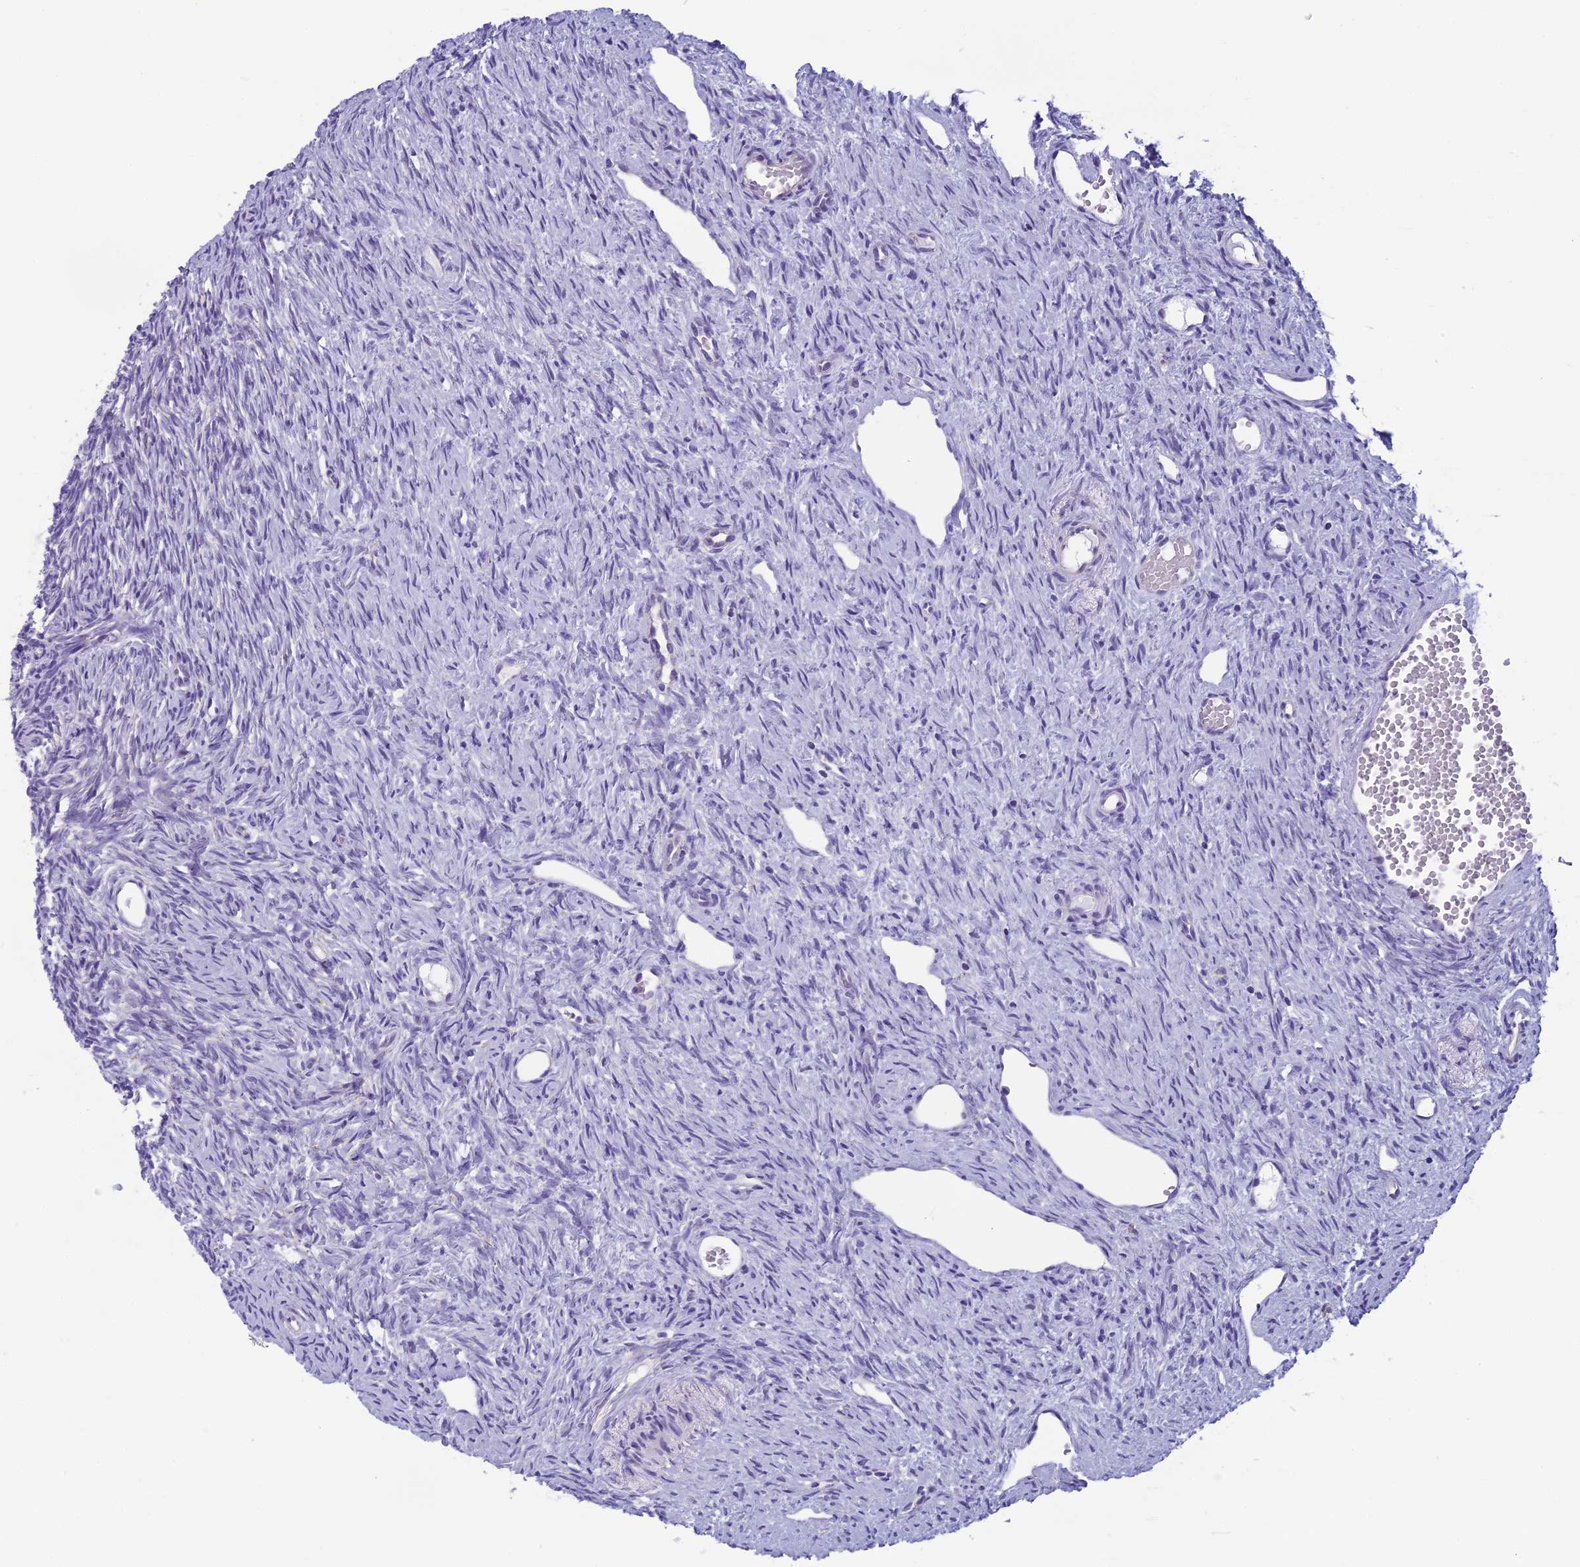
{"staining": {"intensity": "negative", "quantity": "none", "location": "none"}, "tissue": "ovary", "cell_type": "Follicle cells", "image_type": "normal", "snomed": [{"axis": "morphology", "description": "Normal tissue, NOS"}, {"axis": "topography", "description": "Ovary"}], "caption": "Immunohistochemical staining of normal human ovary shows no significant staining in follicle cells.", "gene": "ARHGEF37", "patient": {"sex": "female", "age": 51}}